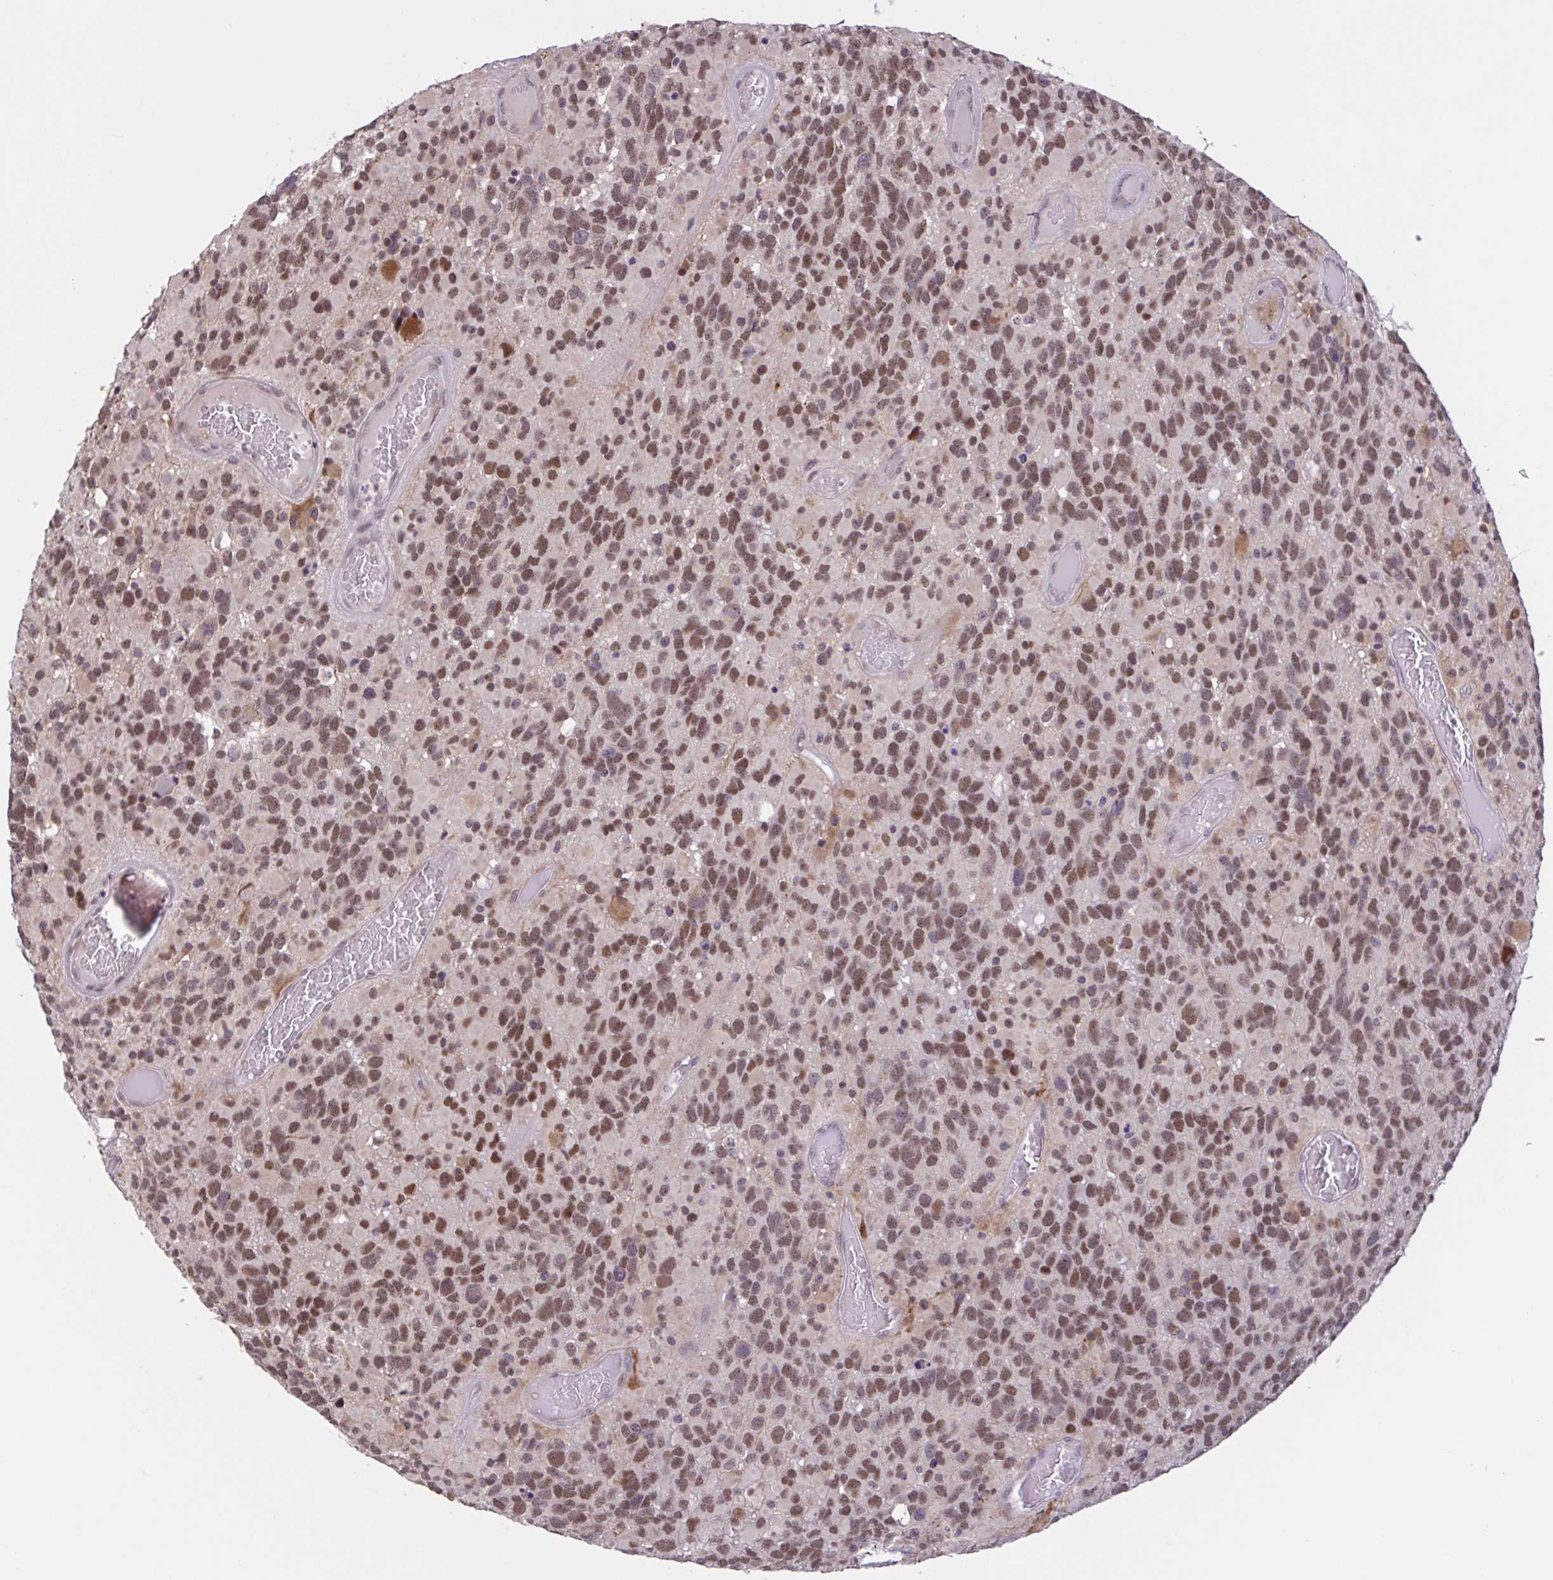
{"staining": {"intensity": "moderate", "quantity": ">75%", "location": "nuclear"}, "tissue": "glioma", "cell_type": "Tumor cells", "image_type": "cancer", "snomed": [{"axis": "morphology", "description": "Glioma, malignant, High grade"}, {"axis": "topography", "description": "Brain"}], "caption": "Glioma stained with DAB IHC reveals medium levels of moderate nuclear positivity in about >75% of tumor cells.", "gene": "ZNF414", "patient": {"sex": "female", "age": 40}}